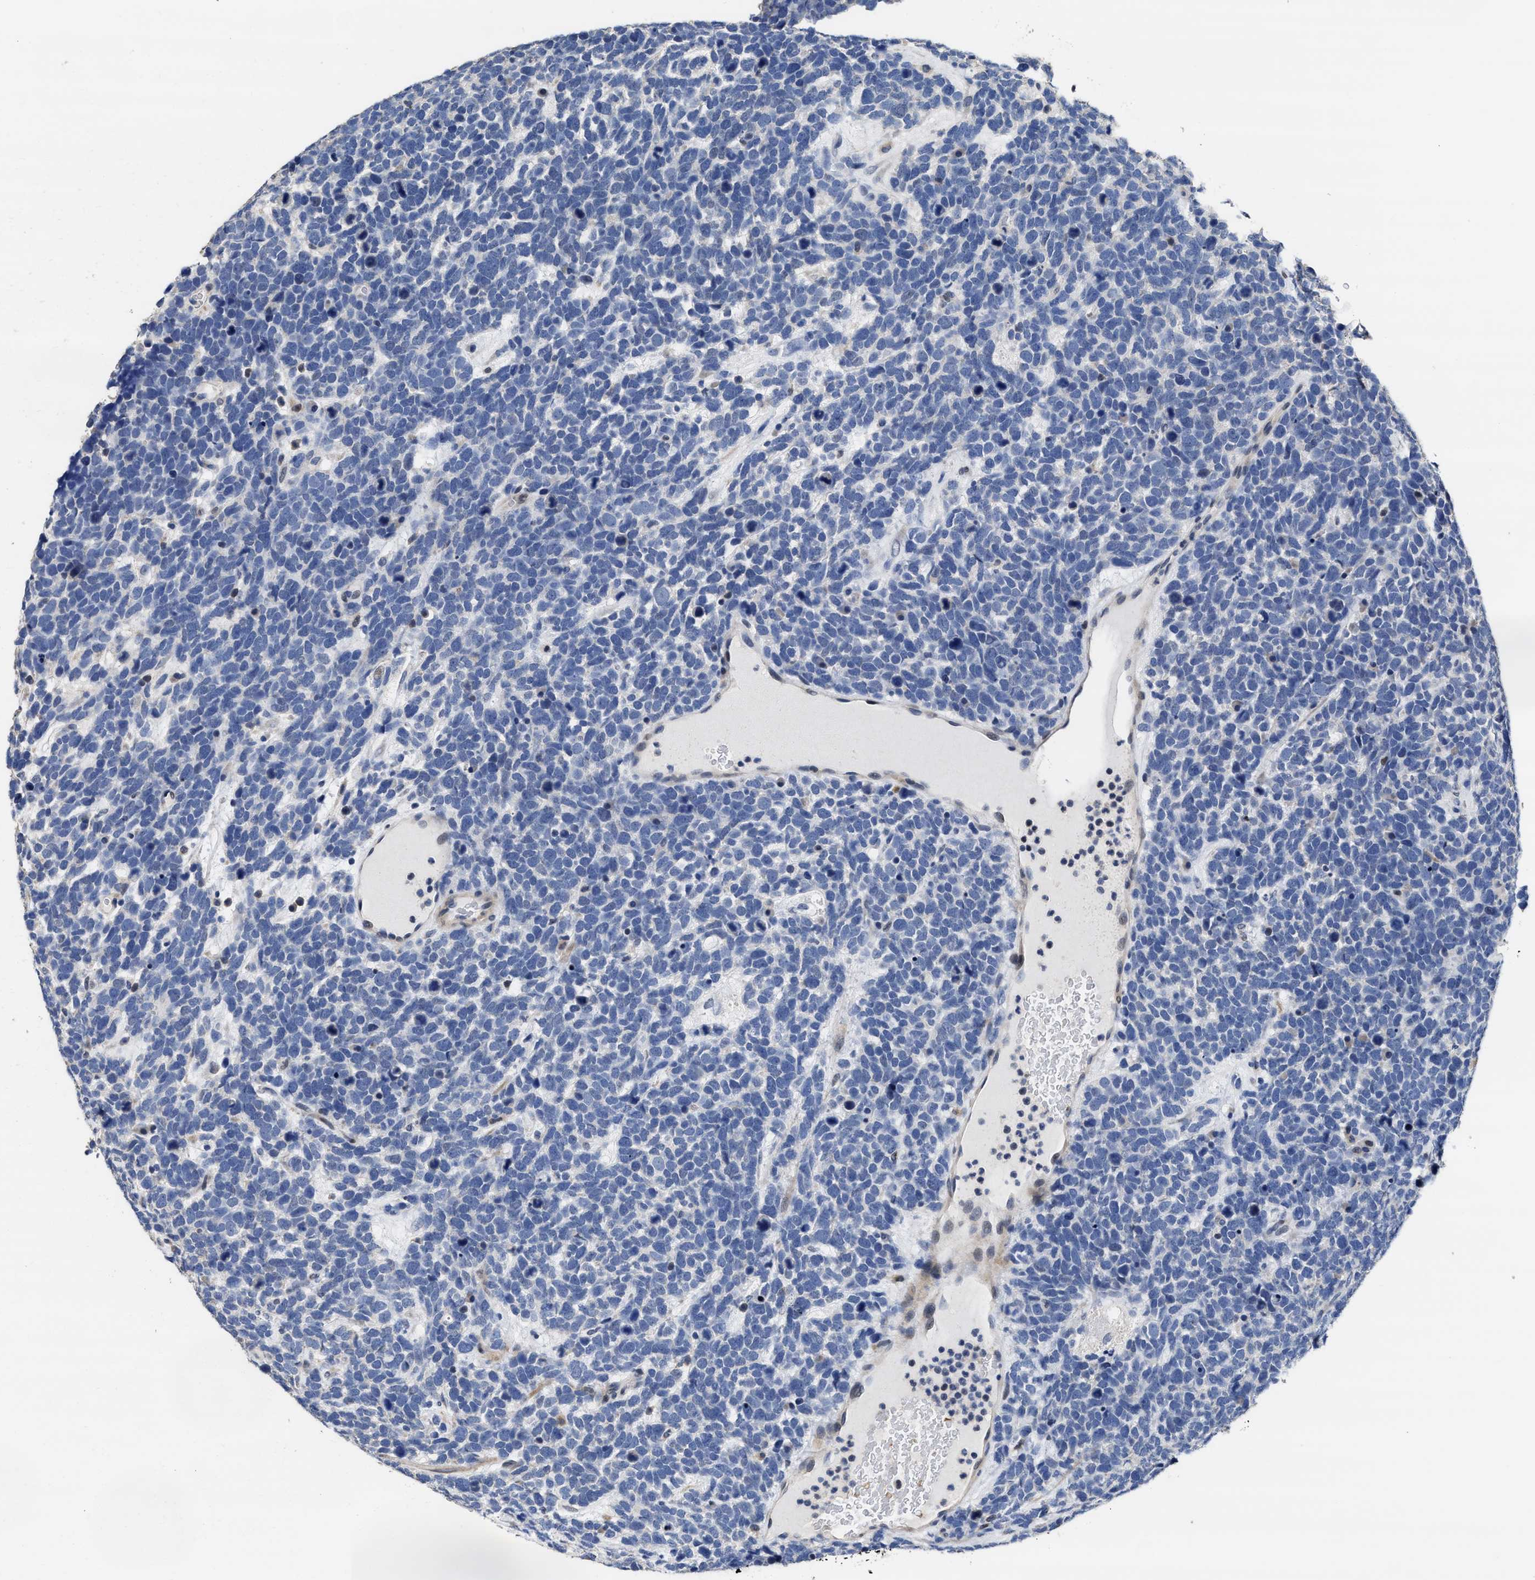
{"staining": {"intensity": "negative", "quantity": "none", "location": "none"}, "tissue": "urothelial cancer", "cell_type": "Tumor cells", "image_type": "cancer", "snomed": [{"axis": "morphology", "description": "Urothelial carcinoma, High grade"}, {"axis": "topography", "description": "Urinary bladder"}], "caption": "High power microscopy image of an immunohistochemistry image of urothelial cancer, revealing no significant staining in tumor cells.", "gene": "ZFAT", "patient": {"sex": "female", "age": 82}}